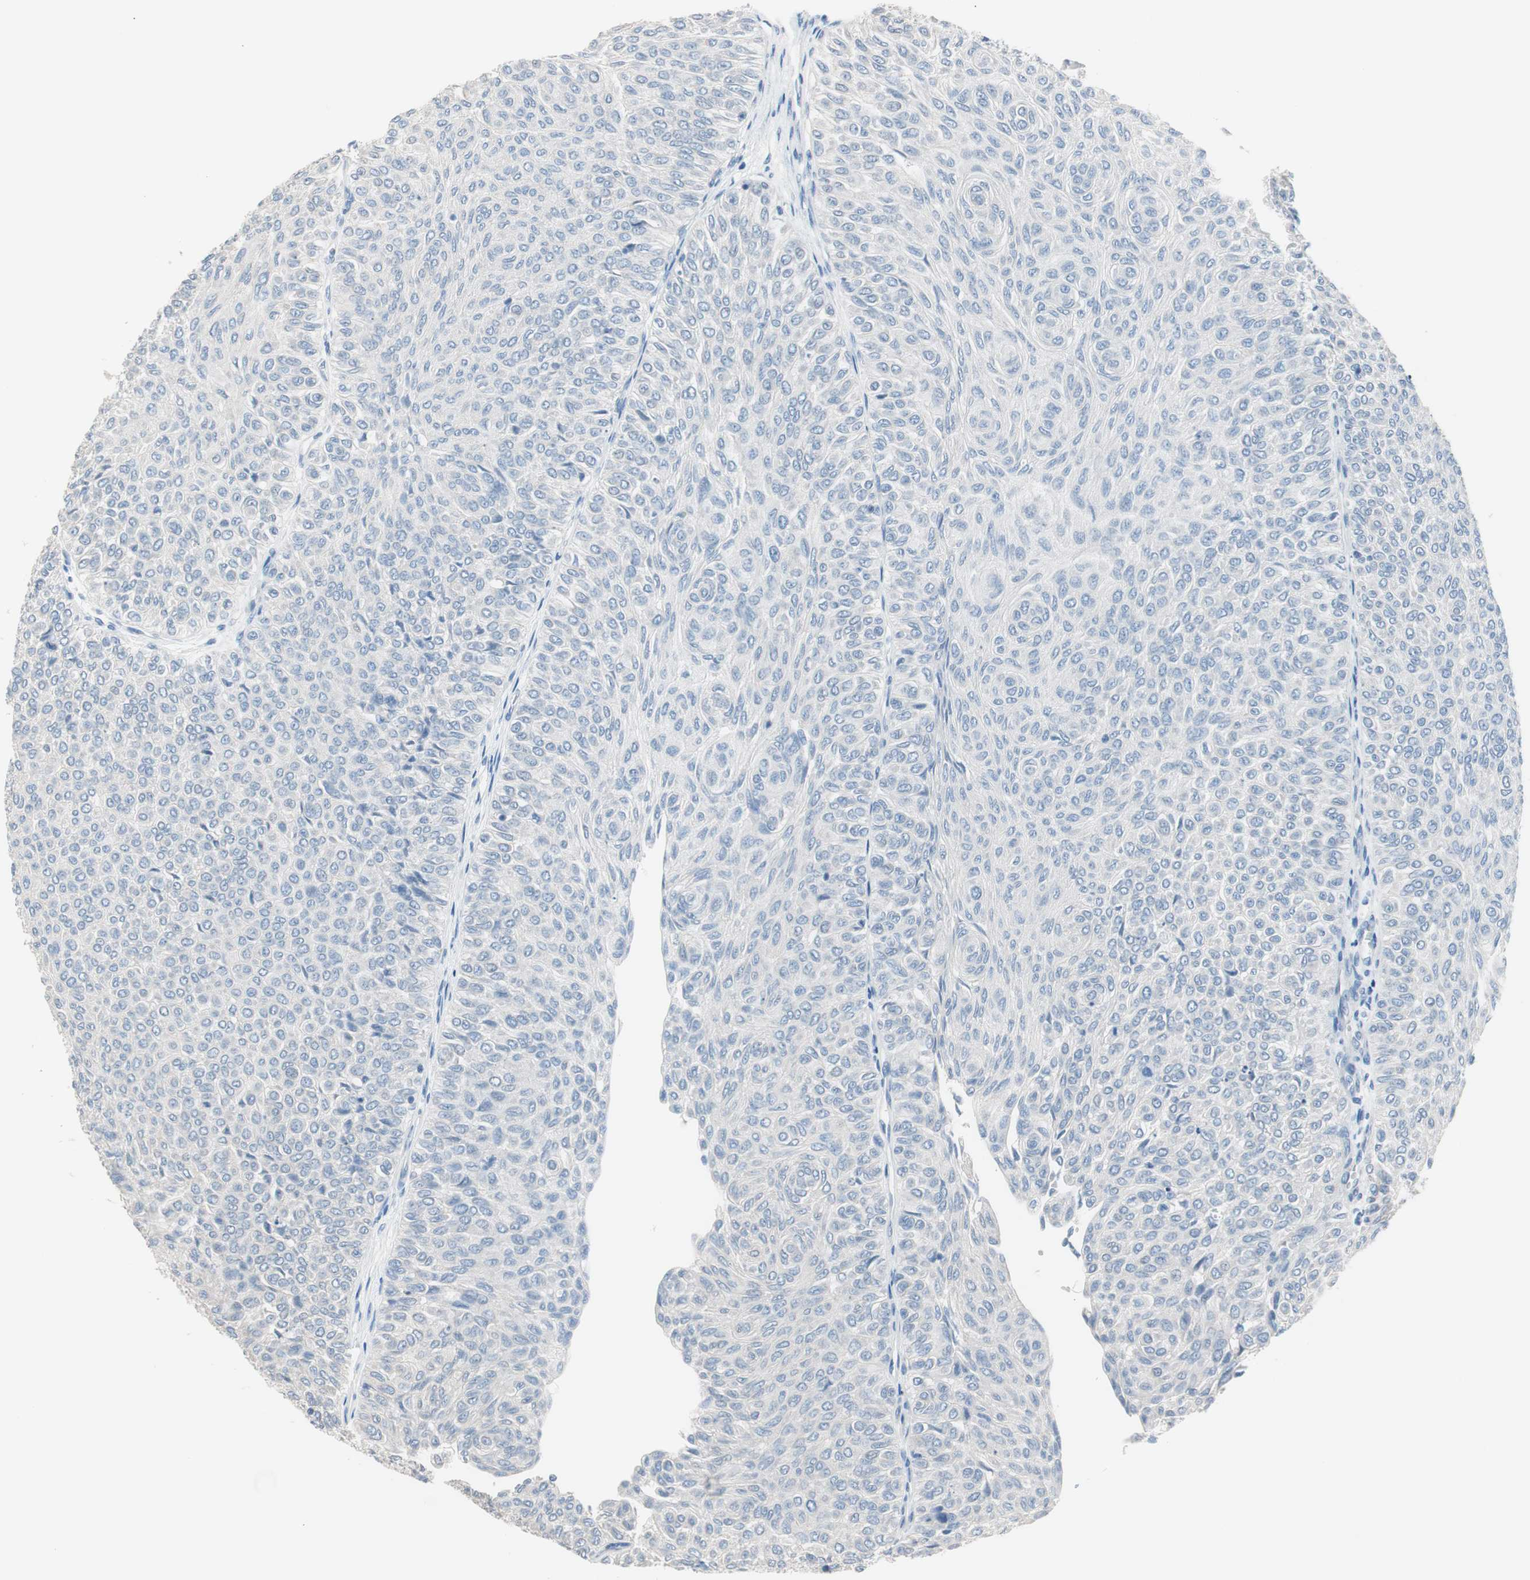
{"staining": {"intensity": "negative", "quantity": "none", "location": "none"}, "tissue": "urothelial cancer", "cell_type": "Tumor cells", "image_type": "cancer", "snomed": [{"axis": "morphology", "description": "Urothelial carcinoma, Low grade"}, {"axis": "topography", "description": "Urinary bladder"}], "caption": "There is no significant expression in tumor cells of urothelial cancer. (DAB (3,3'-diaminobenzidine) immunohistochemistry with hematoxylin counter stain).", "gene": "VIL1", "patient": {"sex": "male", "age": 78}}